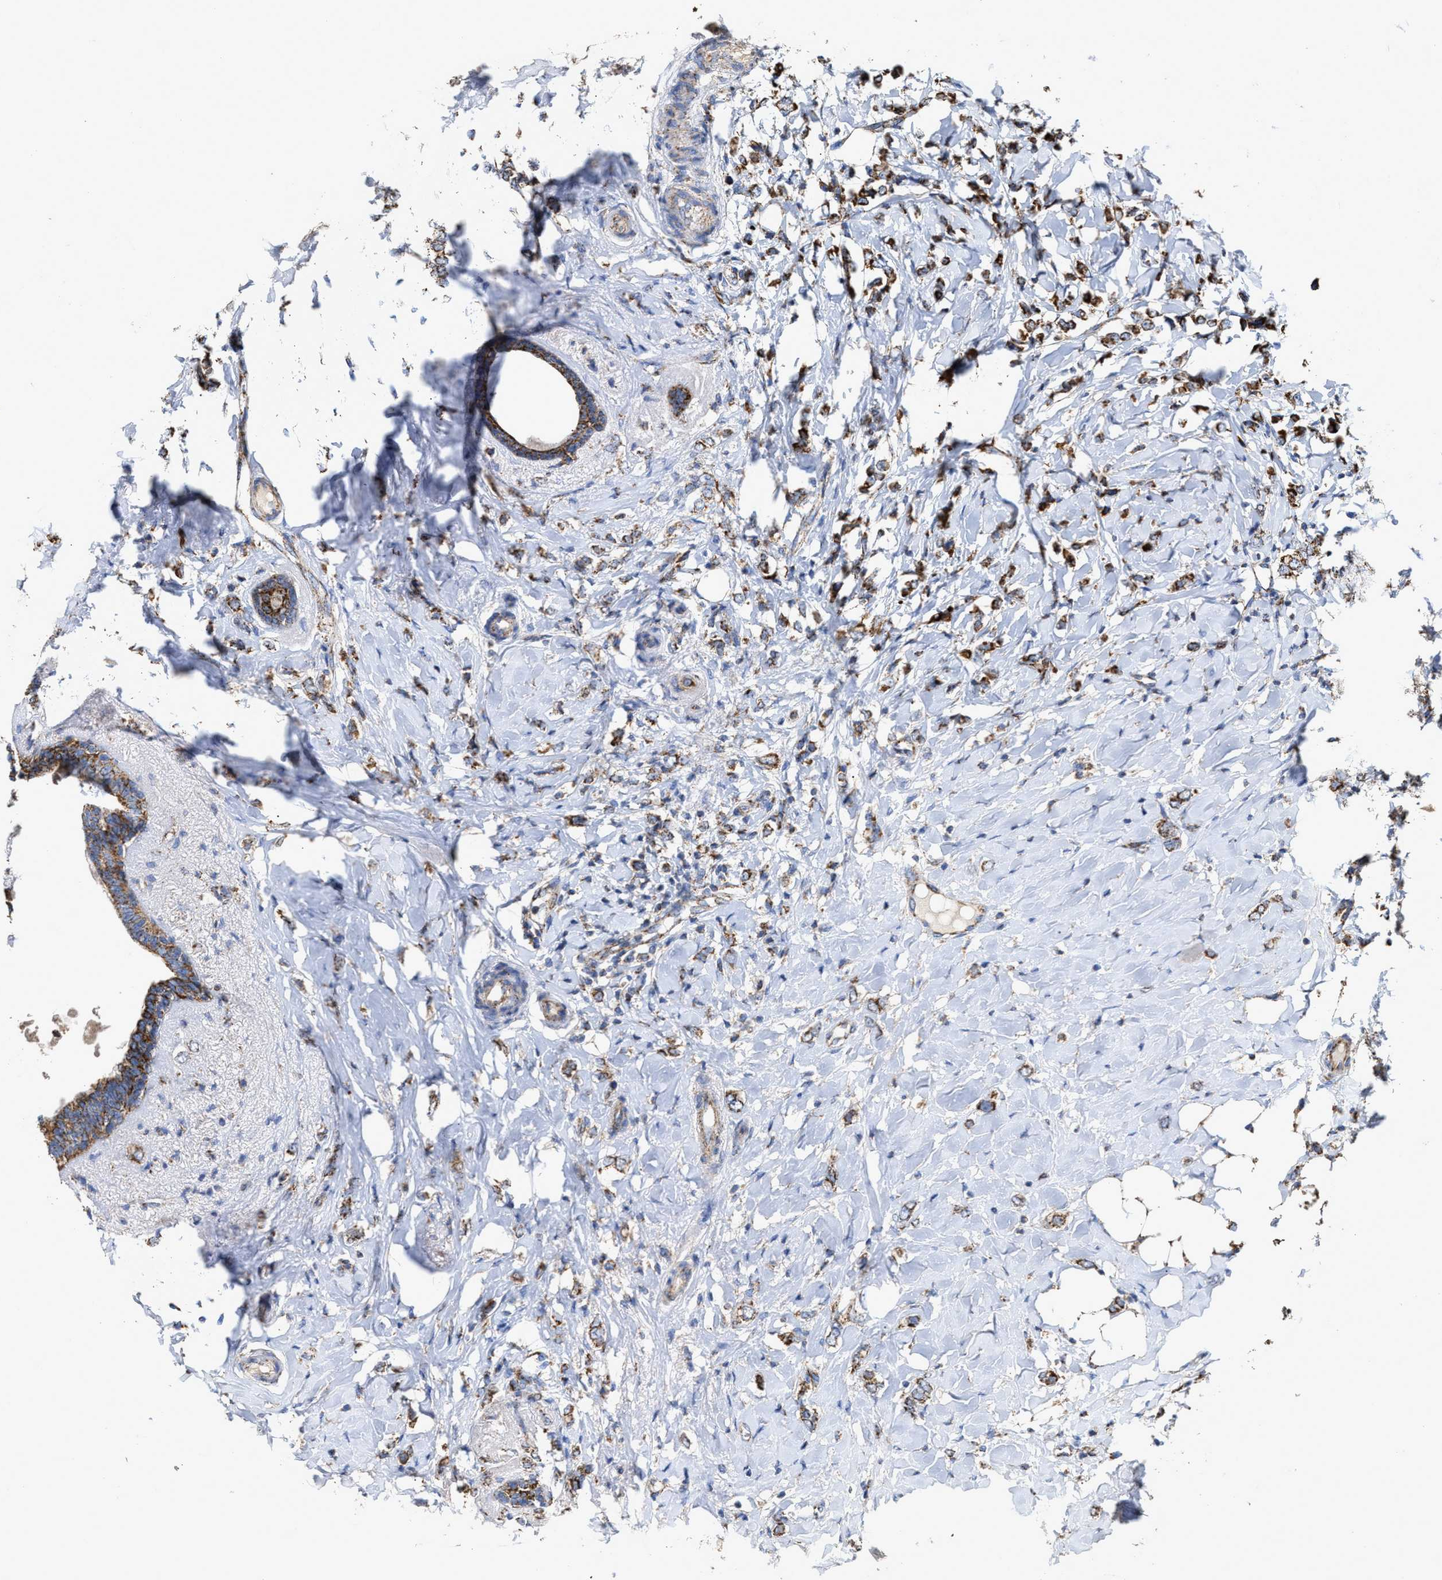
{"staining": {"intensity": "moderate", "quantity": ">75%", "location": "cytoplasmic/membranous"}, "tissue": "breast cancer", "cell_type": "Tumor cells", "image_type": "cancer", "snomed": [{"axis": "morphology", "description": "Normal tissue, NOS"}, {"axis": "morphology", "description": "Lobular carcinoma"}, {"axis": "topography", "description": "Breast"}], "caption": "Immunohistochemical staining of breast cancer (lobular carcinoma) exhibits medium levels of moderate cytoplasmic/membranous staining in approximately >75% of tumor cells.", "gene": "MECR", "patient": {"sex": "female", "age": 47}}